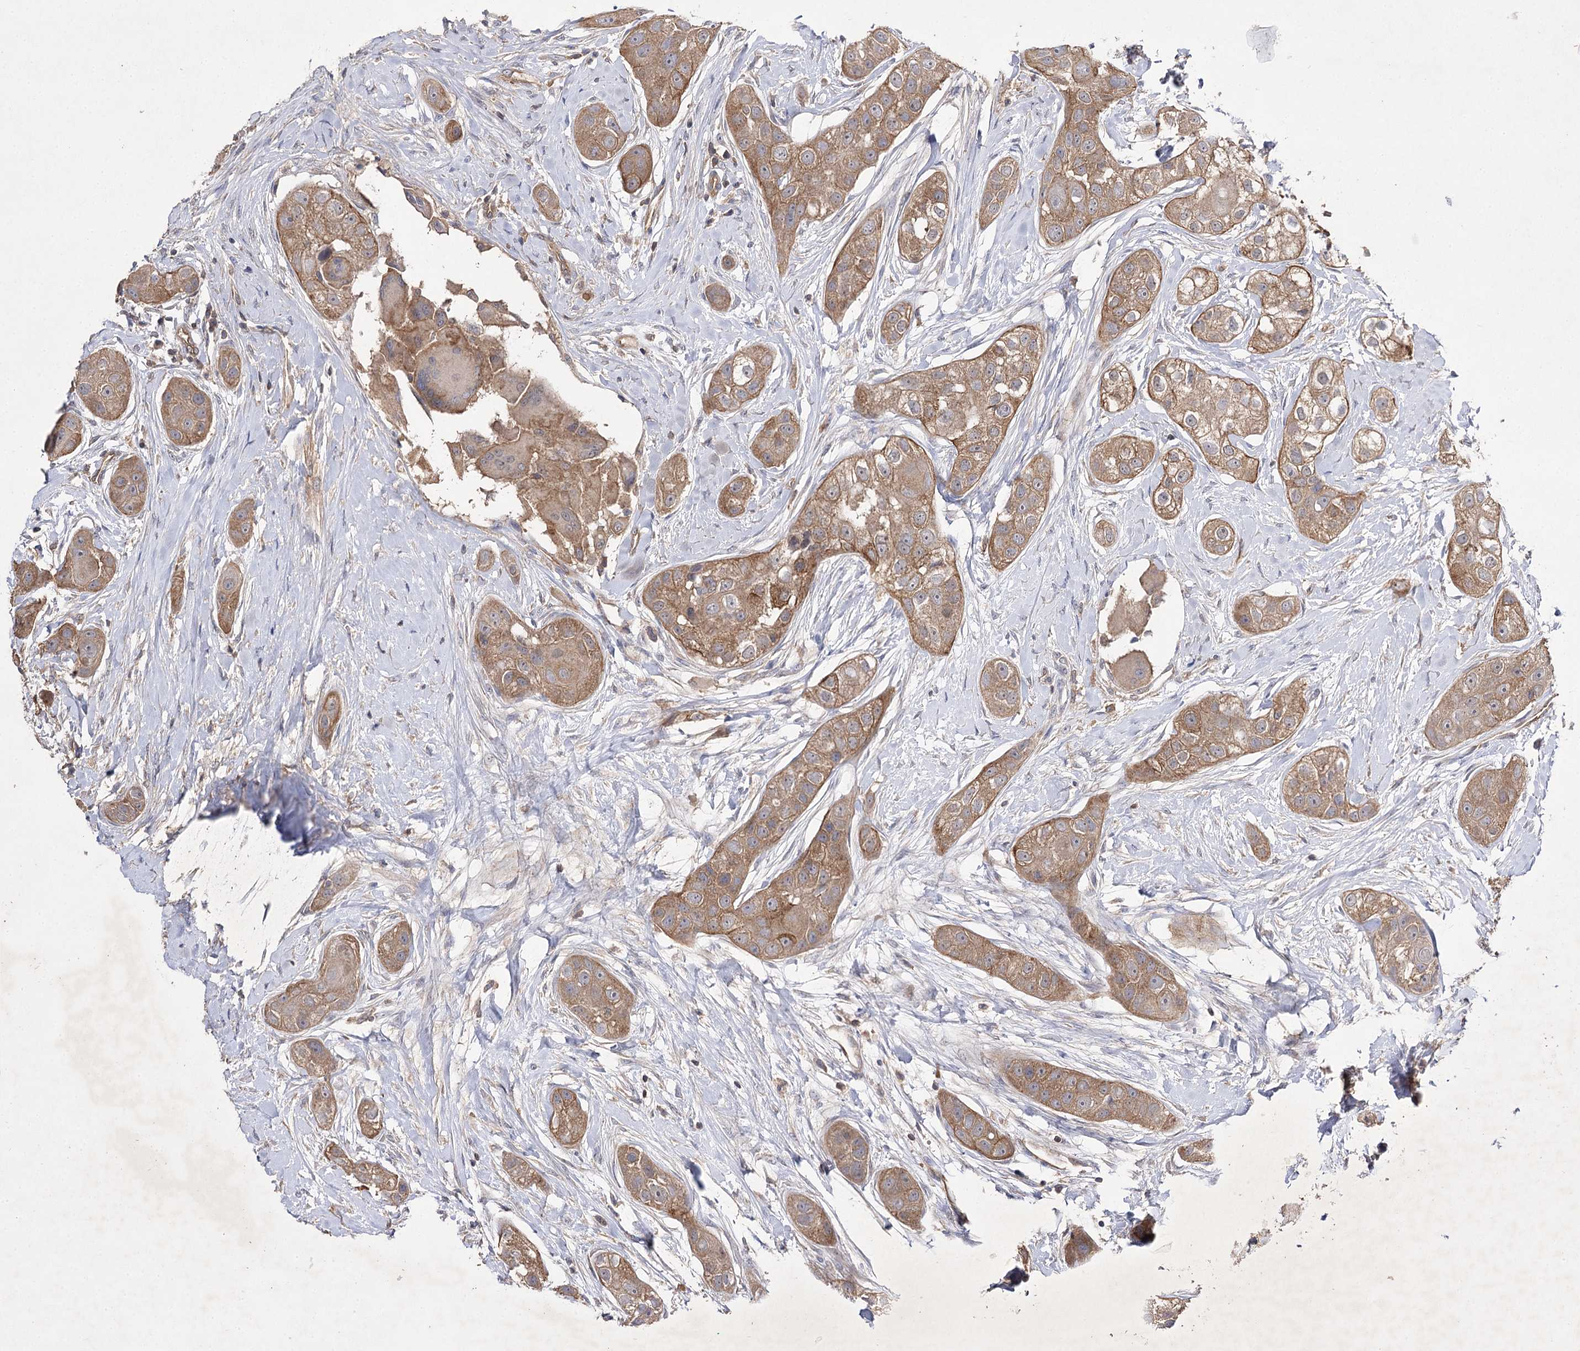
{"staining": {"intensity": "moderate", "quantity": ">75%", "location": "cytoplasmic/membranous"}, "tissue": "head and neck cancer", "cell_type": "Tumor cells", "image_type": "cancer", "snomed": [{"axis": "morphology", "description": "Normal tissue, NOS"}, {"axis": "morphology", "description": "Squamous cell carcinoma, NOS"}, {"axis": "topography", "description": "Skeletal muscle"}, {"axis": "topography", "description": "Head-Neck"}], "caption": "Protein positivity by immunohistochemistry (IHC) demonstrates moderate cytoplasmic/membranous expression in about >75% of tumor cells in head and neck cancer.", "gene": "BCR", "patient": {"sex": "male", "age": 51}}